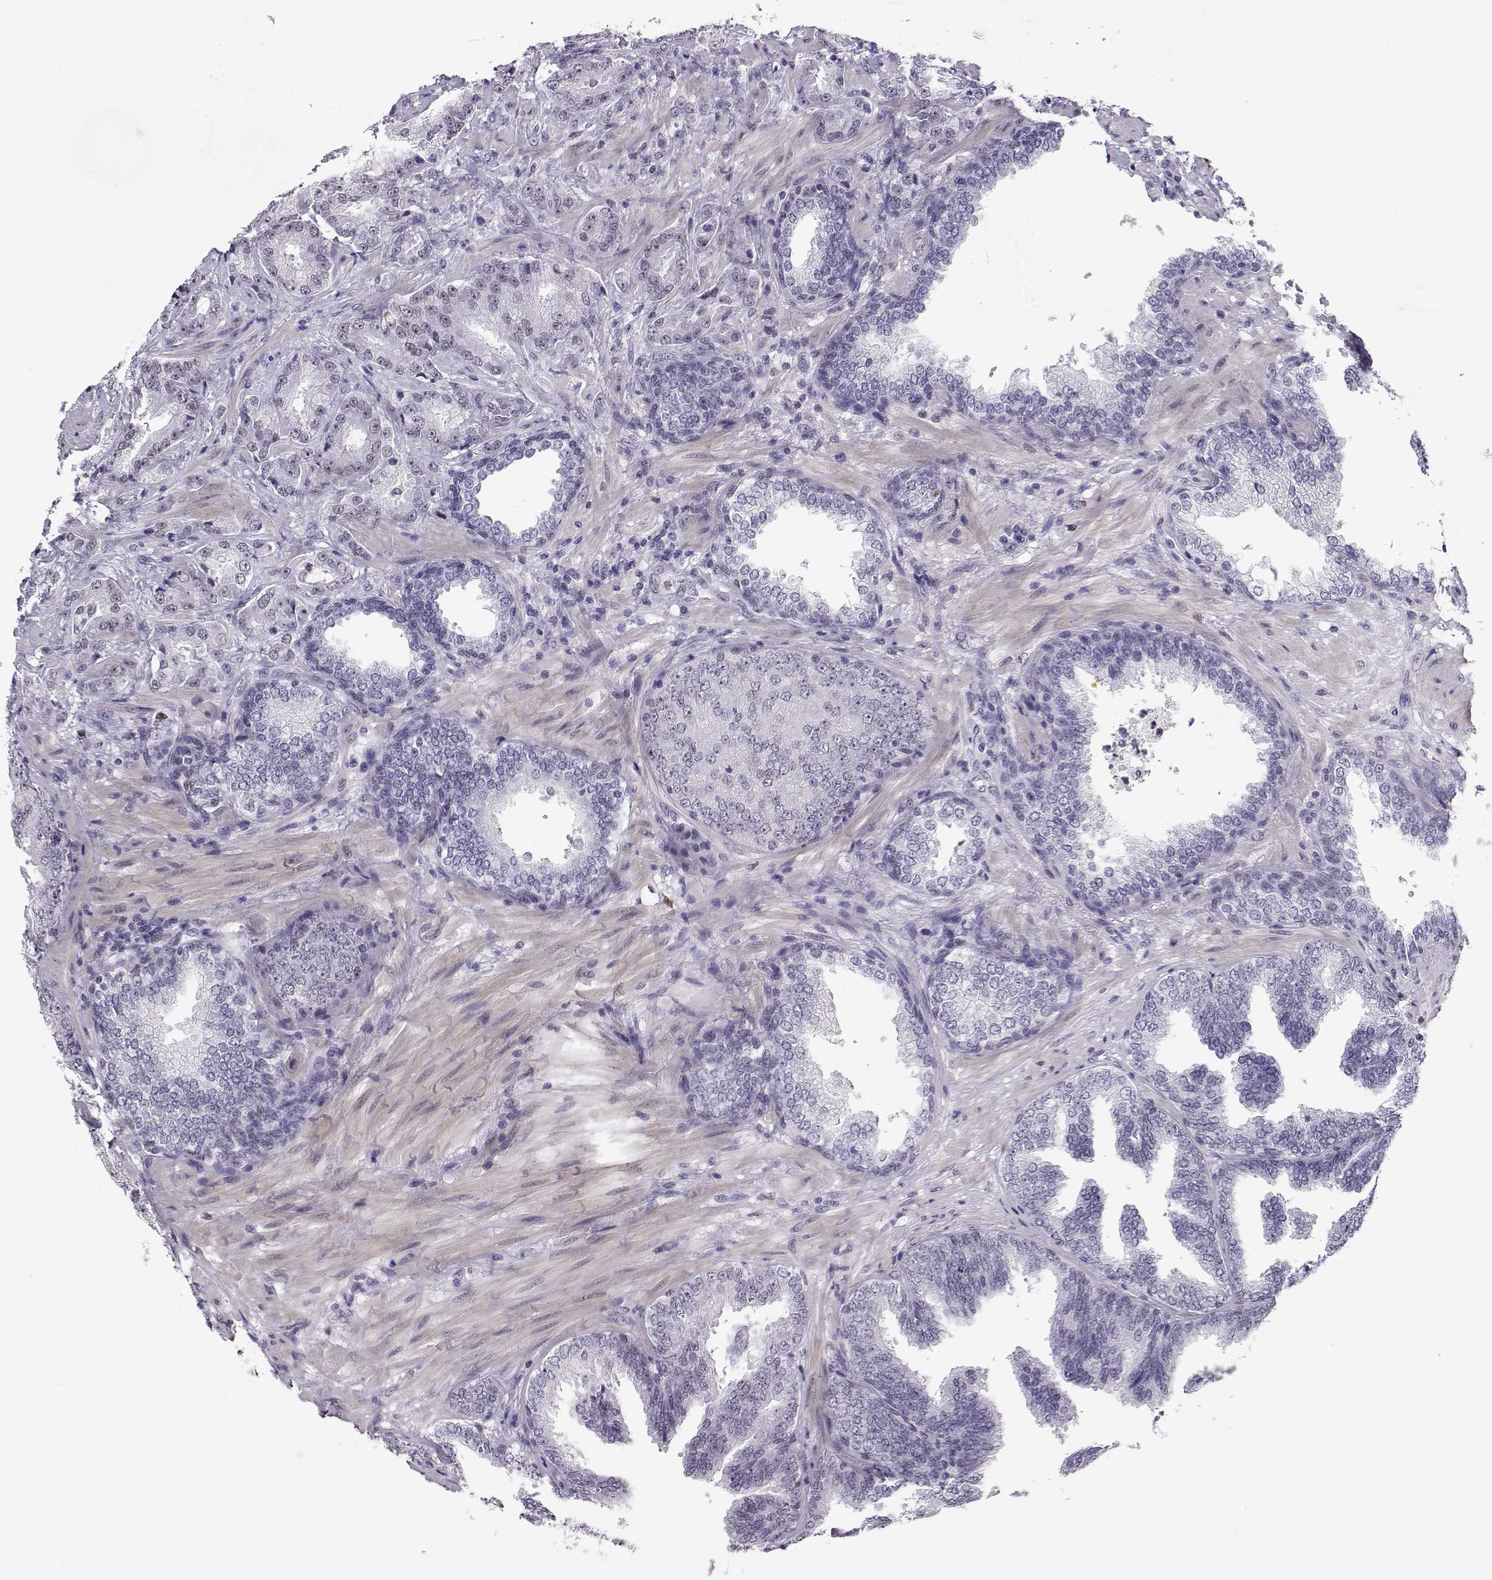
{"staining": {"intensity": "negative", "quantity": "none", "location": "none"}, "tissue": "prostate cancer", "cell_type": "Tumor cells", "image_type": "cancer", "snomed": [{"axis": "morphology", "description": "Adenocarcinoma, Low grade"}, {"axis": "topography", "description": "Prostate"}], "caption": "The IHC photomicrograph has no significant staining in tumor cells of prostate low-grade adenocarcinoma tissue.", "gene": "TEDC2", "patient": {"sex": "male", "age": 68}}